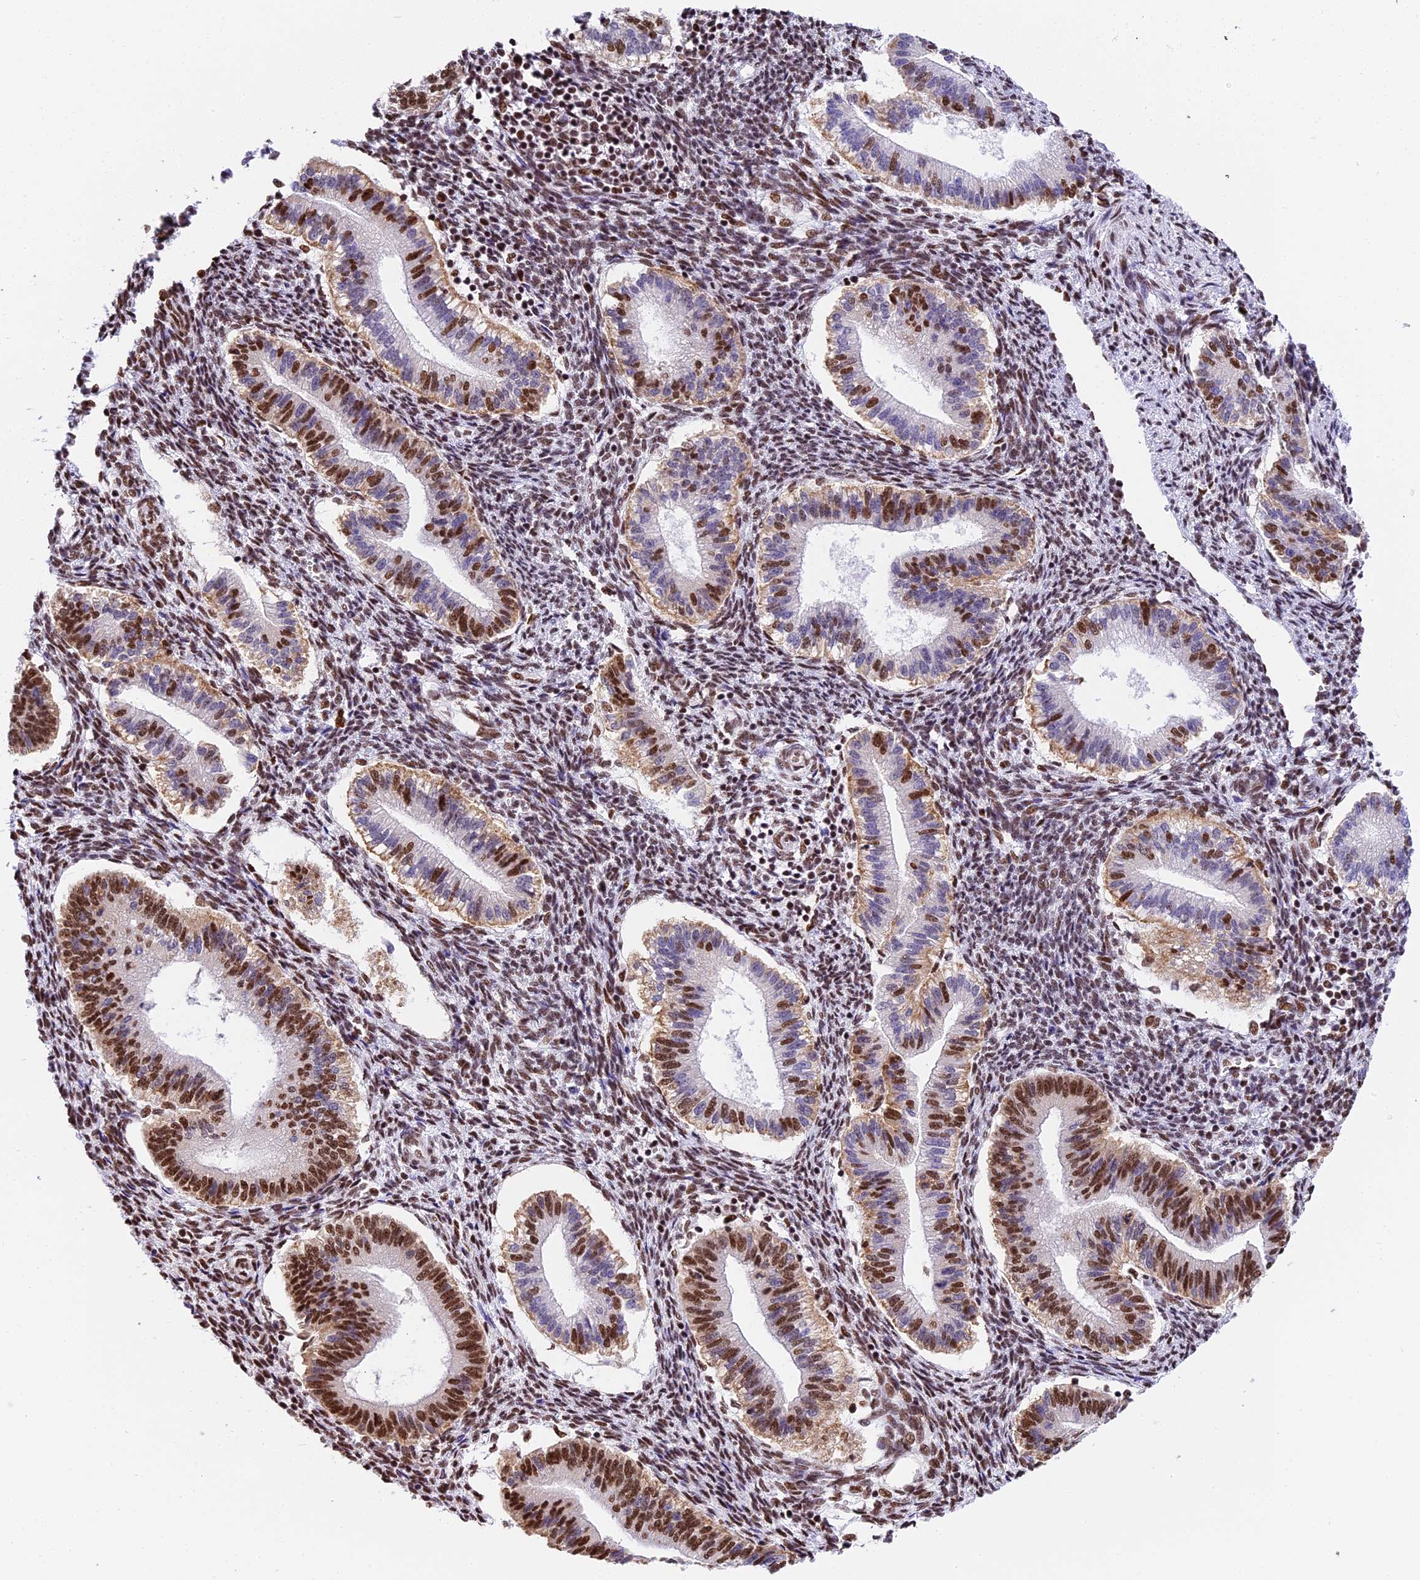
{"staining": {"intensity": "strong", "quantity": "25%-75%", "location": "nuclear"}, "tissue": "endometrium", "cell_type": "Cells in endometrial stroma", "image_type": "normal", "snomed": [{"axis": "morphology", "description": "Normal tissue, NOS"}, {"axis": "topography", "description": "Endometrium"}], "caption": "The image shows a brown stain indicating the presence of a protein in the nuclear of cells in endometrial stroma in endometrium. (DAB IHC, brown staining for protein, blue staining for nuclei).", "gene": "SBNO1", "patient": {"sex": "female", "age": 25}}